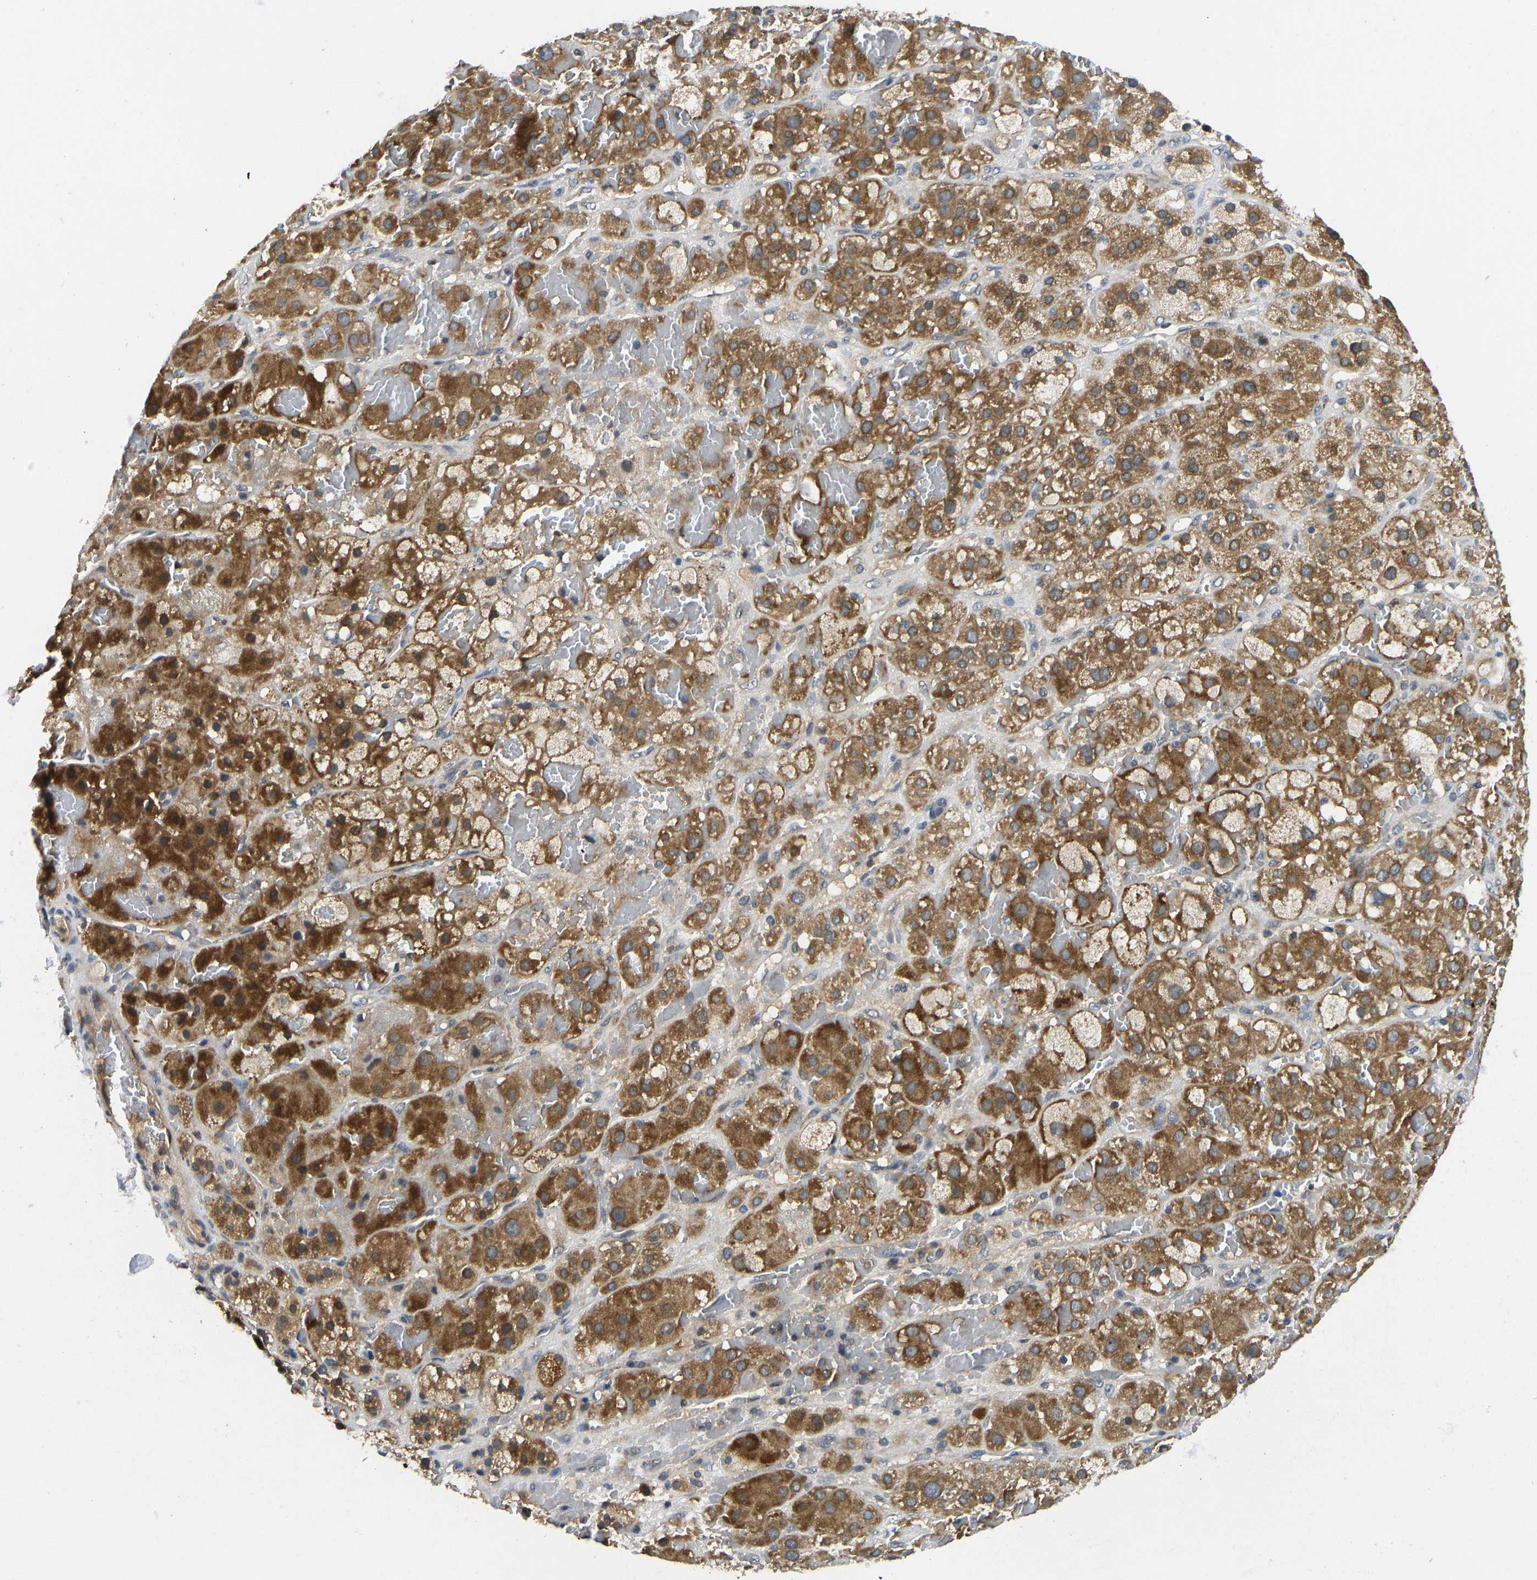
{"staining": {"intensity": "moderate", "quantity": ">75%", "location": "cytoplasmic/membranous"}, "tissue": "adrenal gland", "cell_type": "Glandular cells", "image_type": "normal", "snomed": [{"axis": "morphology", "description": "Normal tissue, NOS"}, {"axis": "topography", "description": "Adrenal gland"}], "caption": "Immunohistochemical staining of normal adrenal gland reveals medium levels of moderate cytoplasmic/membranous expression in approximately >75% of glandular cells. Nuclei are stained in blue.", "gene": "NDRG3", "patient": {"sex": "female", "age": 47}}